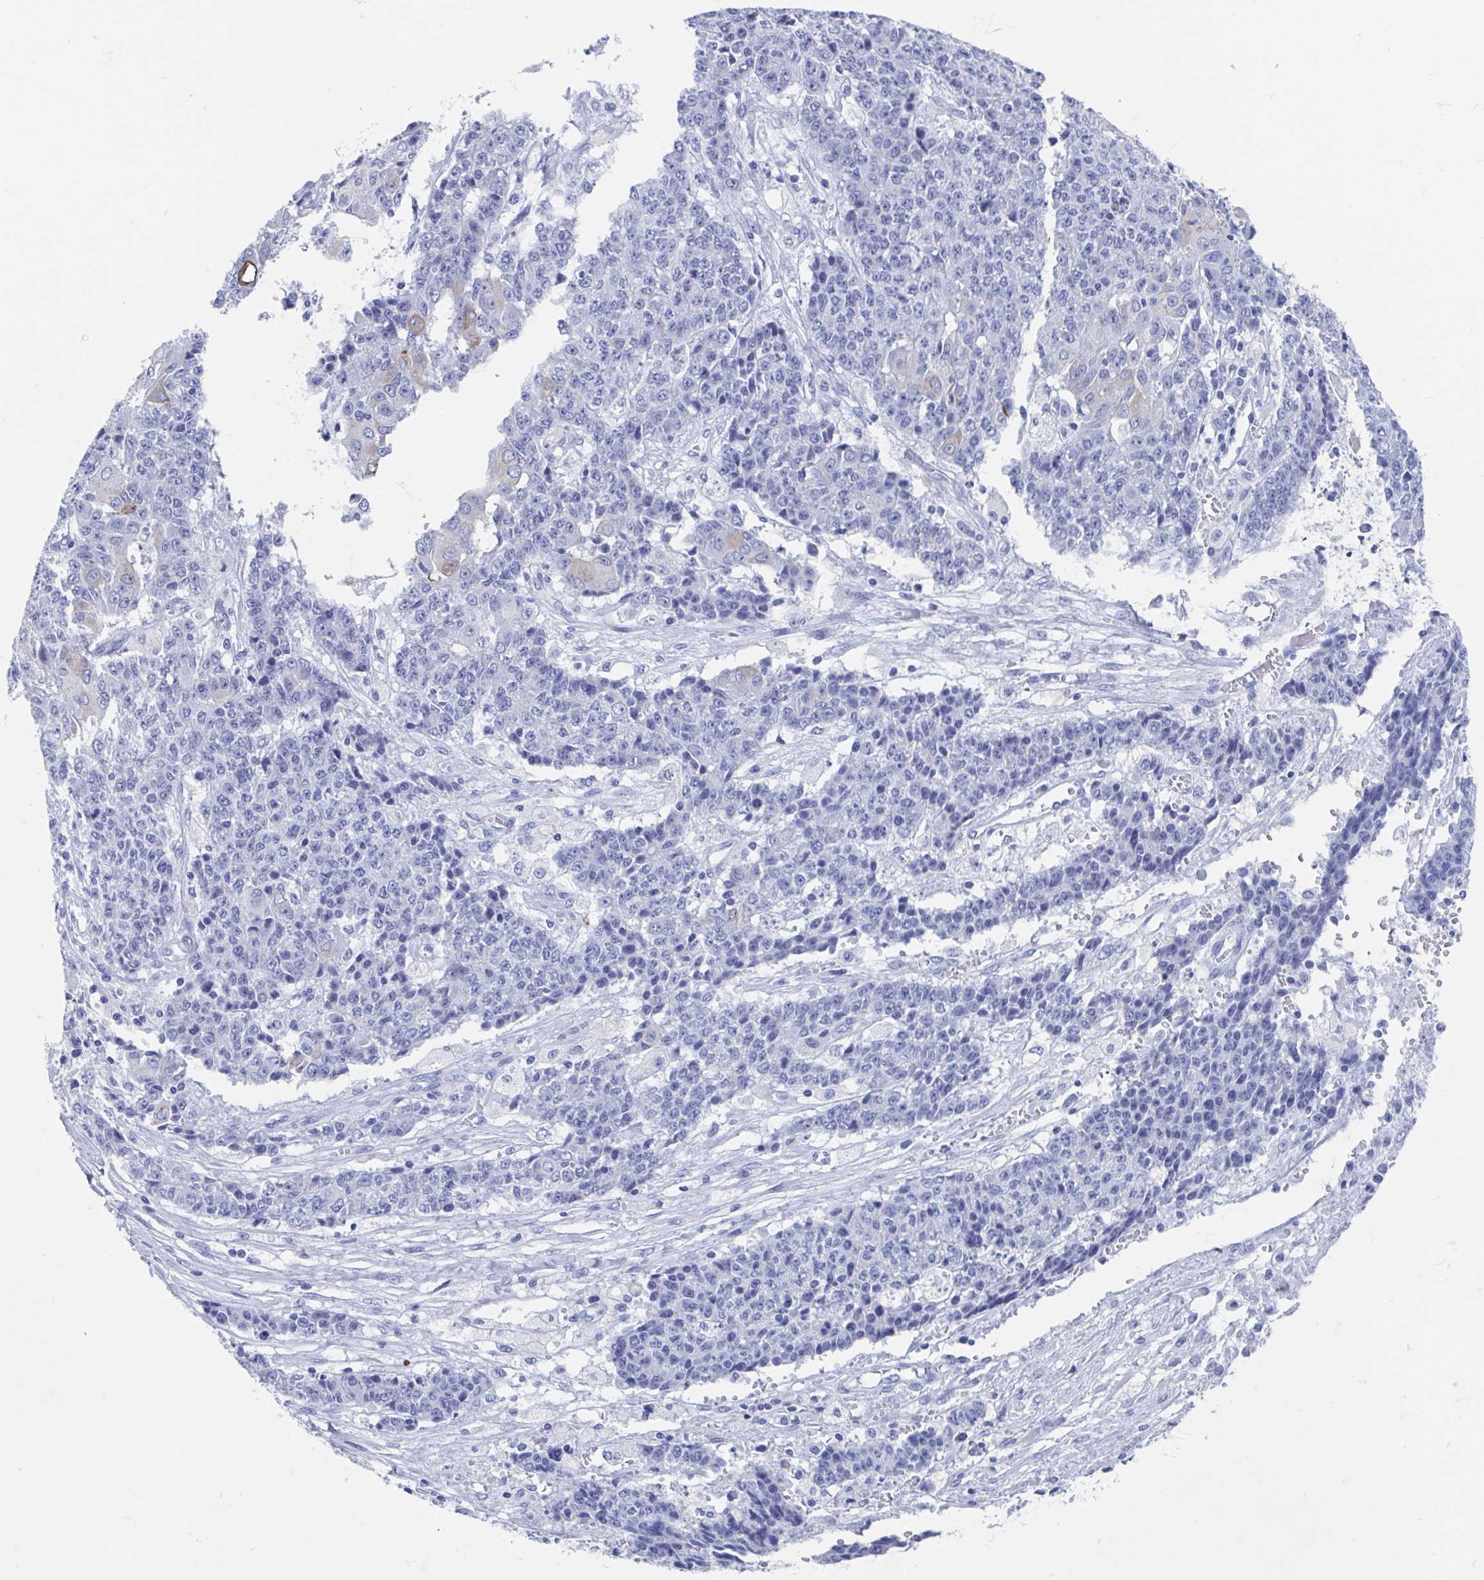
{"staining": {"intensity": "negative", "quantity": "none", "location": "none"}, "tissue": "ovarian cancer", "cell_type": "Tumor cells", "image_type": "cancer", "snomed": [{"axis": "morphology", "description": "Carcinoma, endometroid"}, {"axis": "topography", "description": "Ovary"}], "caption": "A high-resolution image shows IHC staining of ovarian cancer (endometroid carcinoma), which displays no significant expression in tumor cells.", "gene": "SHCBP1L", "patient": {"sex": "female", "age": 42}}